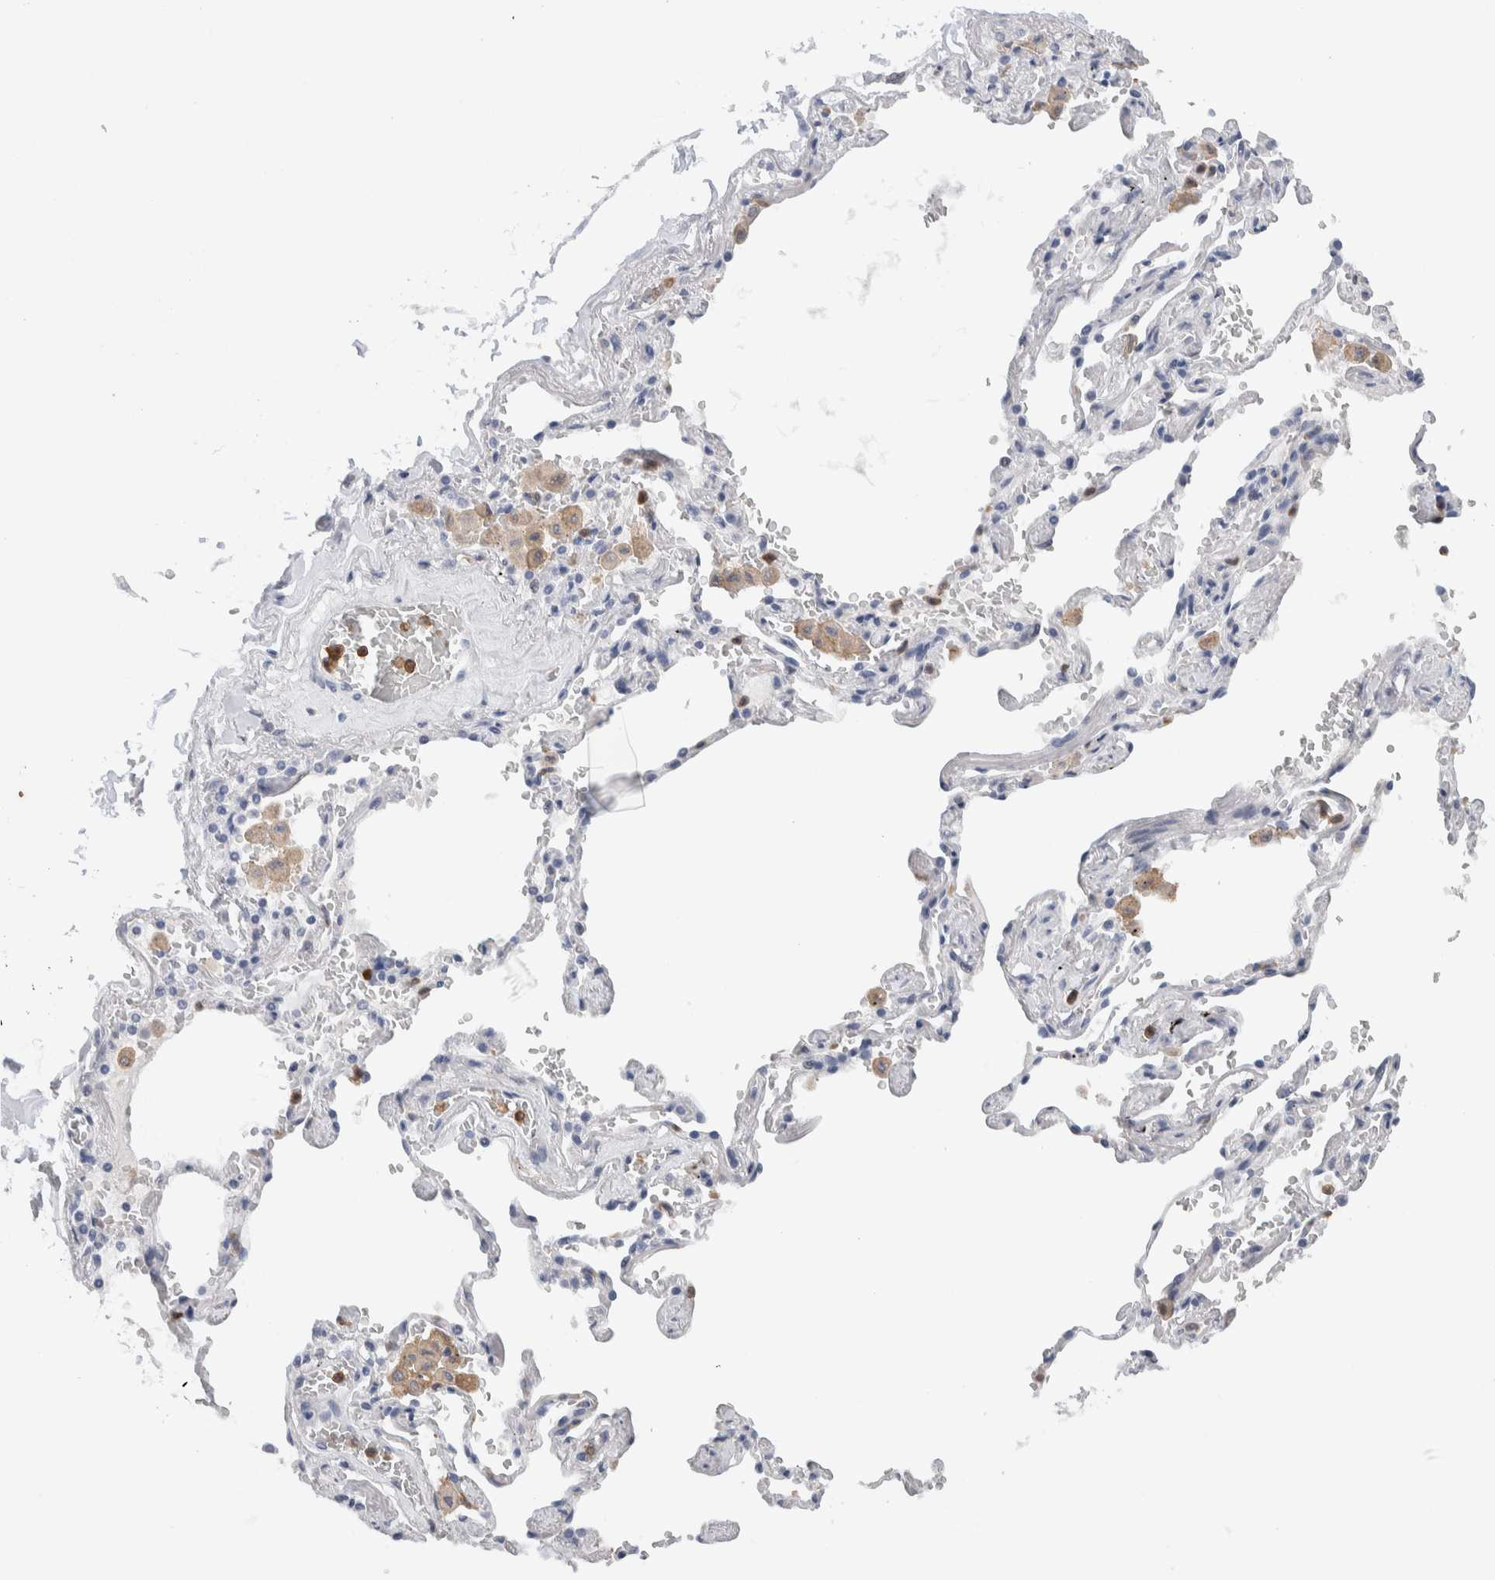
{"staining": {"intensity": "negative", "quantity": "none", "location": "none"}, "tissue": "adipose tissue", "cell_type": "Adipocytes", "image_type": "normal", "snomed": [{"axis": "morphology", "description": "Normal tissue, NOS"}, {"axis": "topography", "description": "Cartilage tissue"}, {"axis": "topography", "description": "Lung"}], "caption": "Immunohistochemical staining of unremarkable adipose tissue reveals no significant expression in adipocytes.", "gene": "NCF2", "patient": {"sex": "female", "age": 77}}